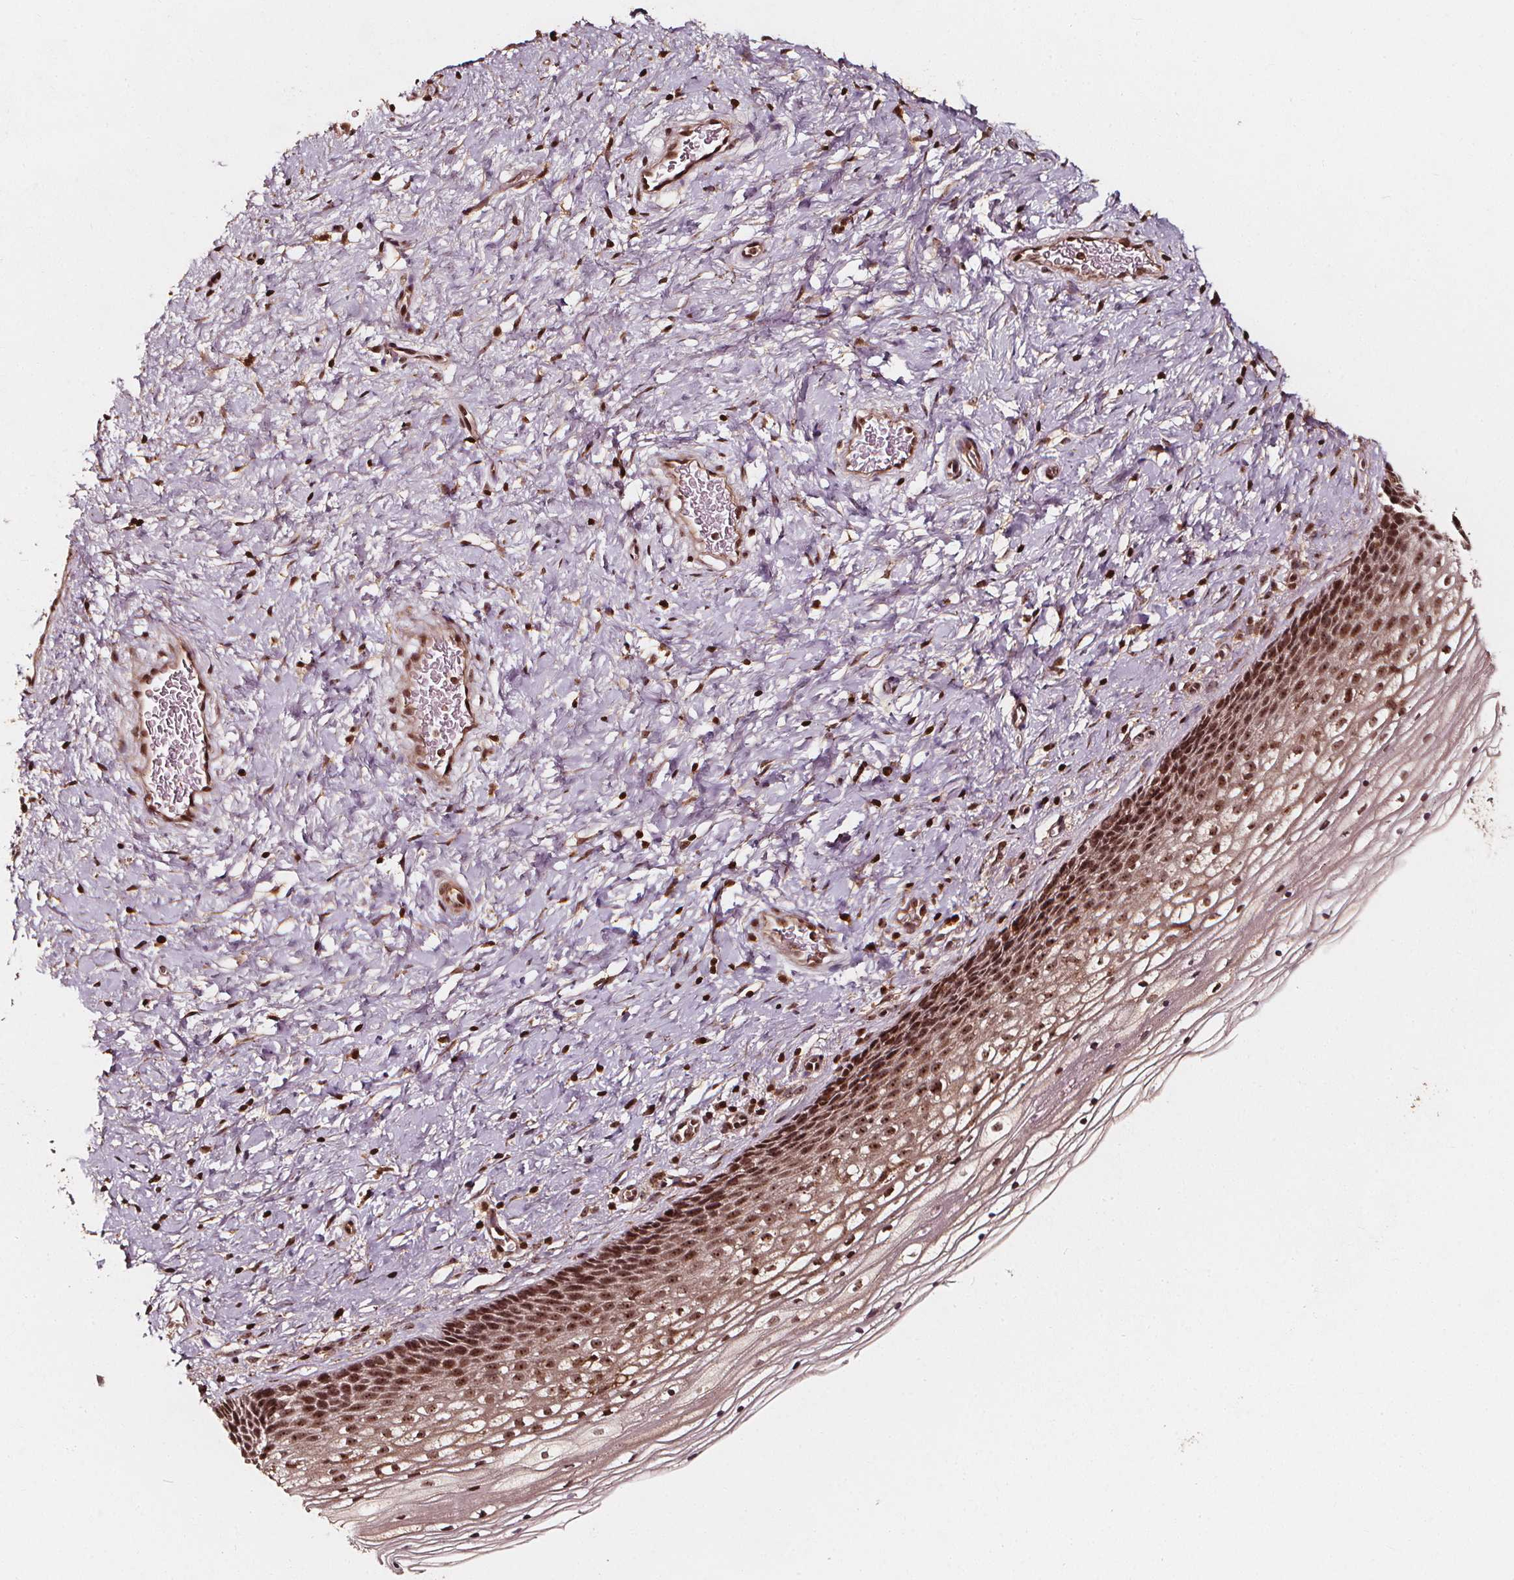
{"staining": {"intensity": "strong", "quantity": ">75%", "location": "nuclear"}, "tissue": "cervix", "cell_type": "Glandular cells", "image_type": "normal", "snomed": [{"axis": "morphology", "description": "Normal tissue, NOS"}, {"axis": "topography", "description": "Cervix"}], "caption": "Strong nuclear expression for a protein is appreciated in approximately >75% of glandular cells of normal cervix using immunohistochemistry.", "gene": "EXOSC9", "patient": {"sex": "female", "age": 34}}